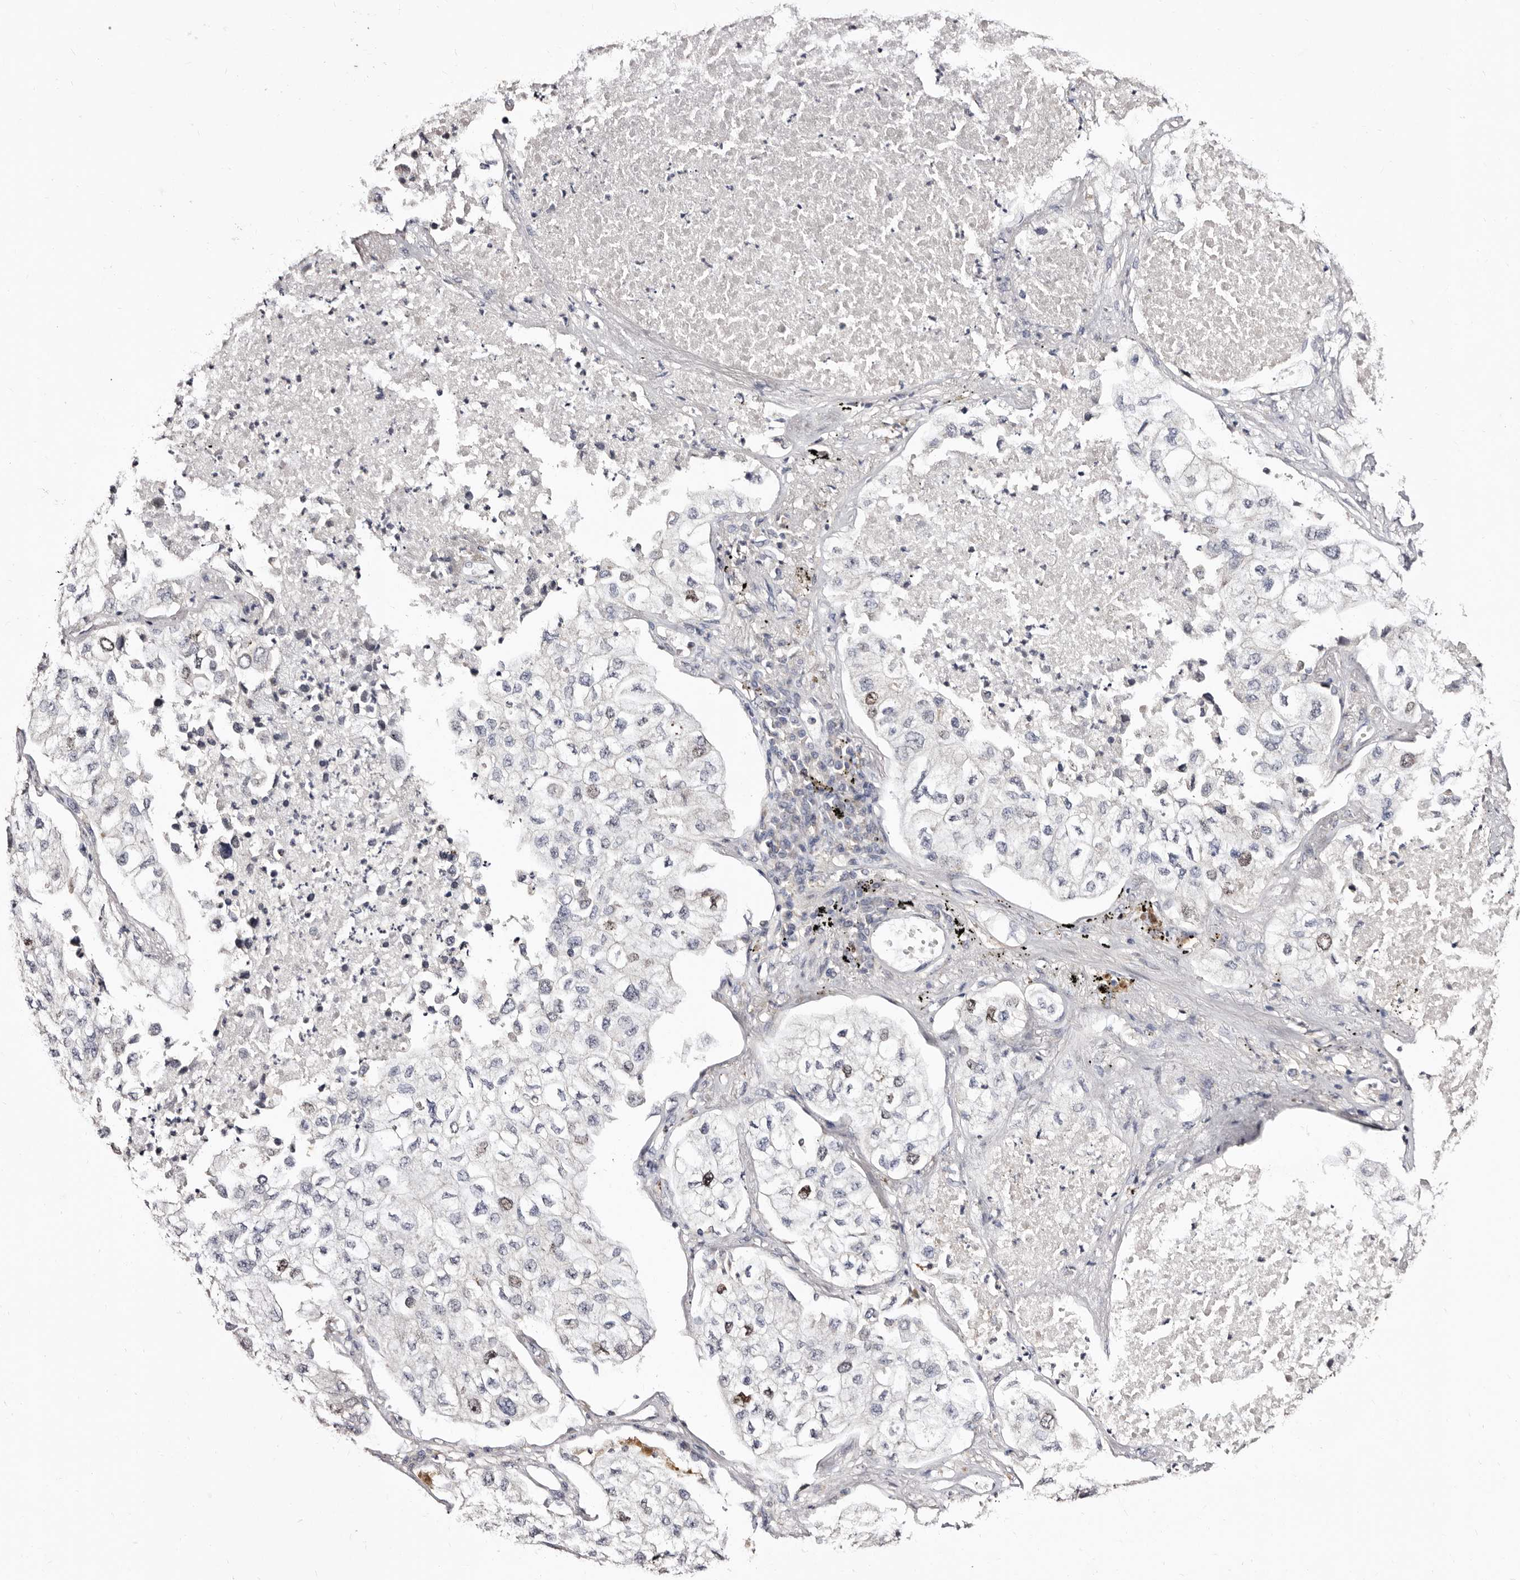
{"staining": {"intensity": "moderate", "quantity": "<25%", "location": "nuclear"}, "tissue": "lung cancer", "cell_type": "Tumor cells", "image_type": "cancer", "snomed": [{"axis": "morphology", "description": "Adenocarcinoma, NOS"}, {"axis": "topography", "description": "Lung"}], "caption": "Lung adenocarcinoma stained with DAB immunohistochemistry shows low levels of moderate nuclear positivity in about <25% of tumor cells. Using DAB (brown) and hematoxylin (blue) stains, captured at high magnification using brightfield microscopy.", "gene": "CDCA8", "patient": {"sex": "male", "age": 63}}